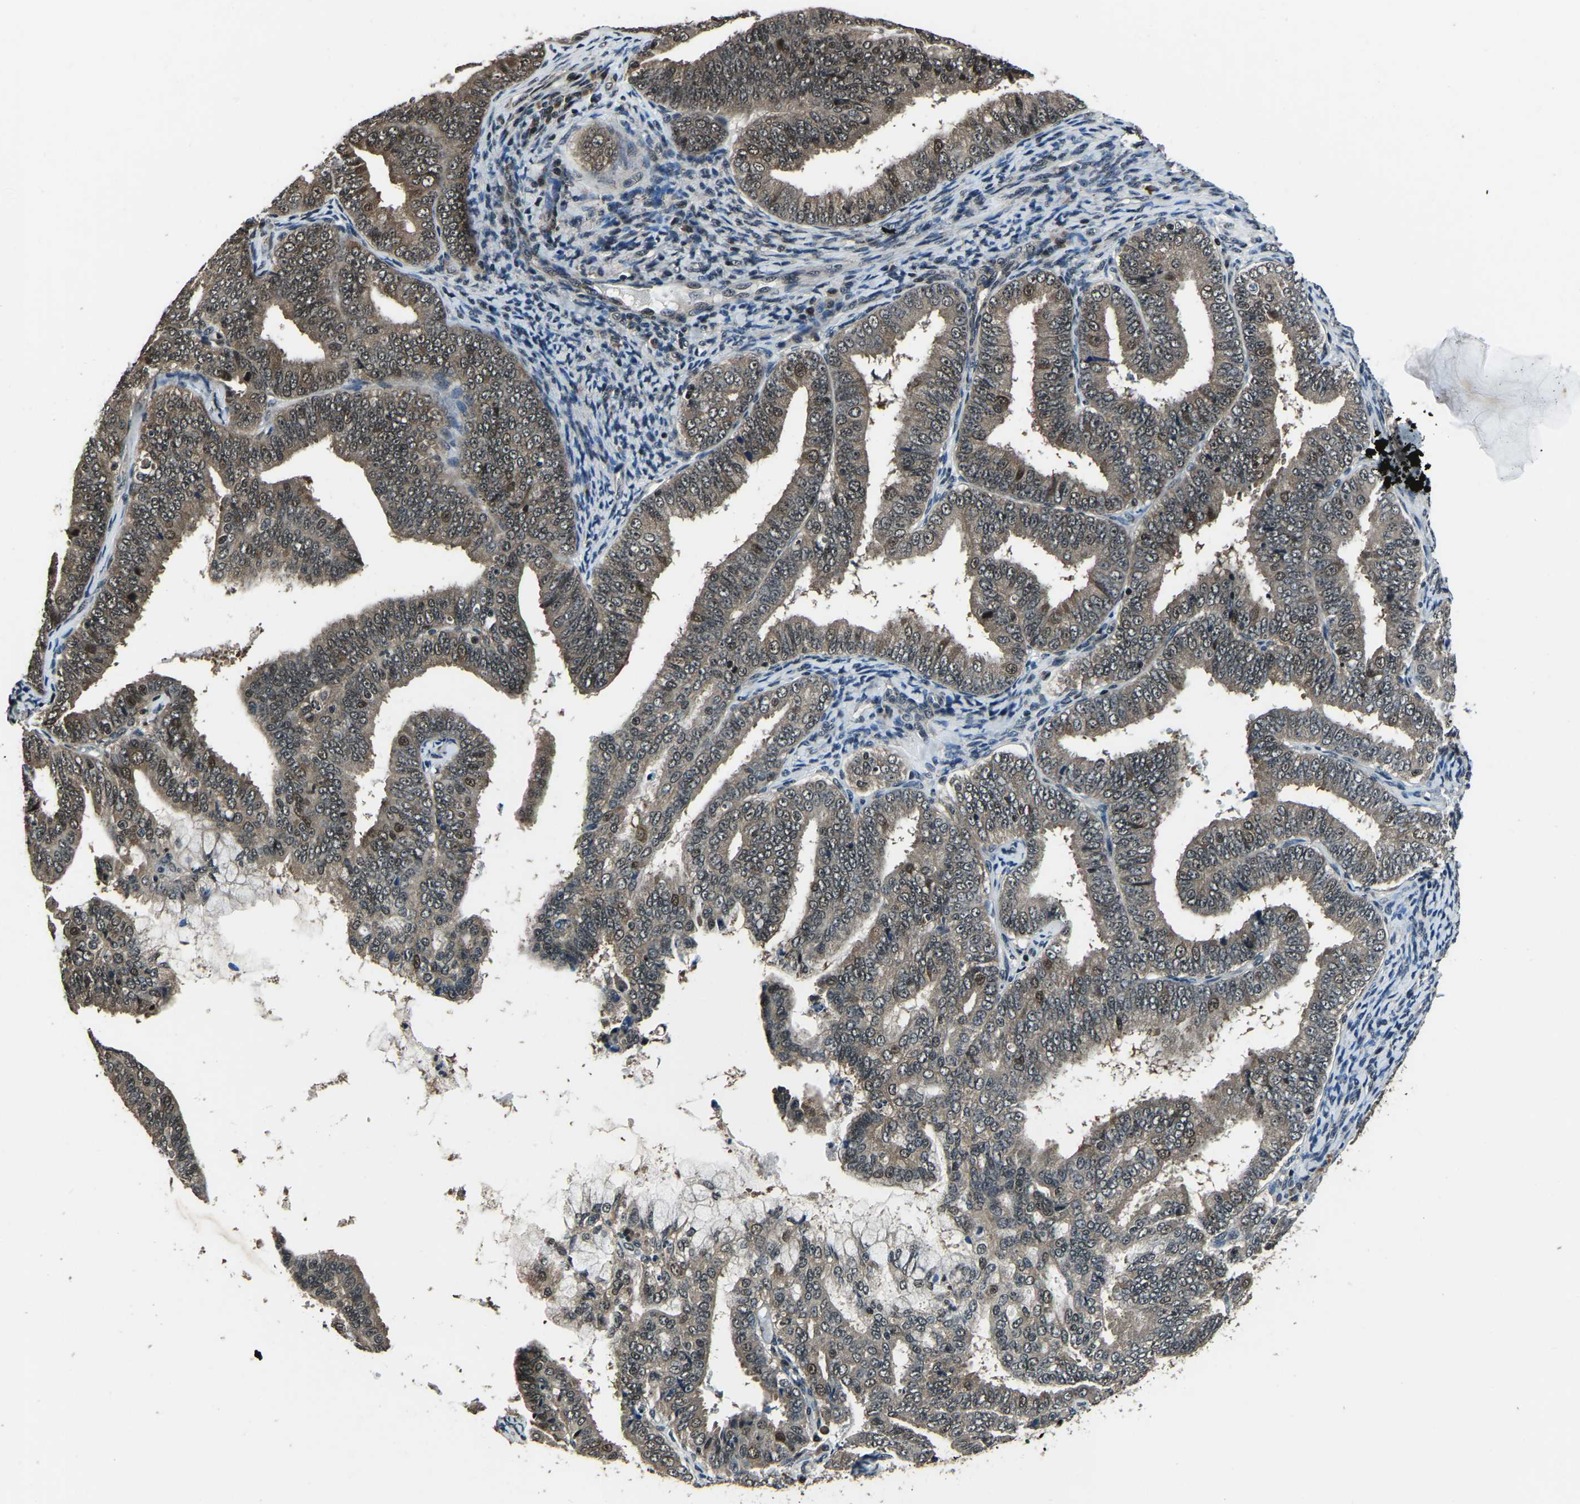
{"staining": {"intensity": "moderate", "quantity": "25%-75%", "location": "cytoplasmic/membranous,nuclear"}, "tissue": "endometrial cancer", "cell_type": "Tumor cells", "image_type": "cancer", "snomed": [{"axis": "morphology", "description": "Adenocarcinoma, NOS"}, {"axis": "topography", "description": "Endometrium"}], "caption": "Protein staining of endometrial cancer tissue reveals moderate cytoplasmic/membranous and nuclear expression in approximately 25%-75% of tumor cells. (brown staining indicates protein expression, while blue staining denotes nuclei).", "gene": "ANKIB1", "patient": {"sex": "female", "age": 63}}